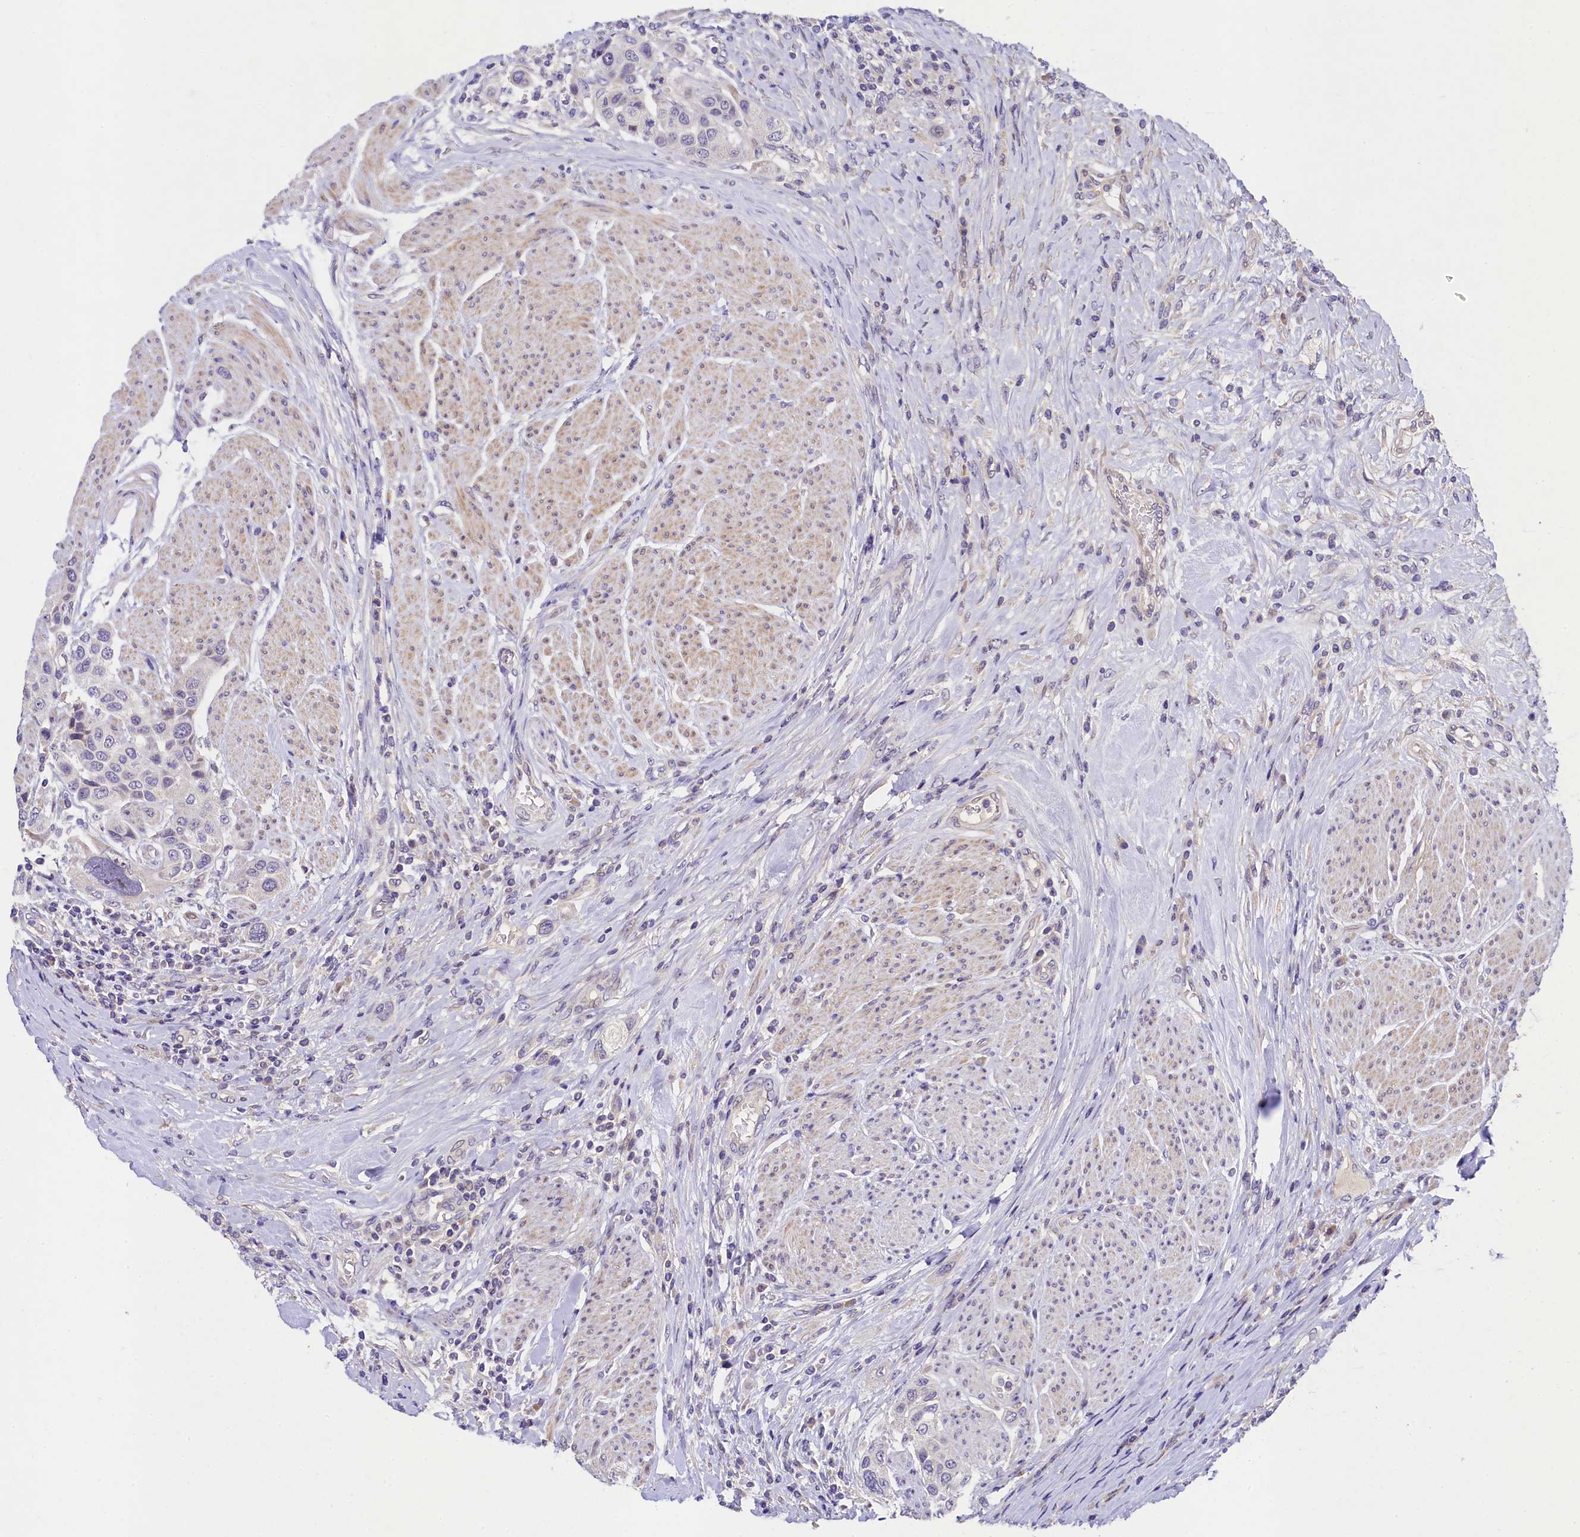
{"staining": {"intensity": "negative", "quantity": "none", "location": "none"}, "tissue": "urothelial cancer", "cell_type": "Tumor cells", "image_type": "cancer", "snomed": [{"axis": "morphology", "description": "Urothelial carcinoma, High grade"}, {"axis": "topography", "description": "Urinary bladder"}], "caption": "Immunohistochemical staining of urothelial carcinoma (high-grade) reveals no significant positivity in tumor cells.", "gene": "FXYD6", "patient": {"sex": "male", "age": 50}}